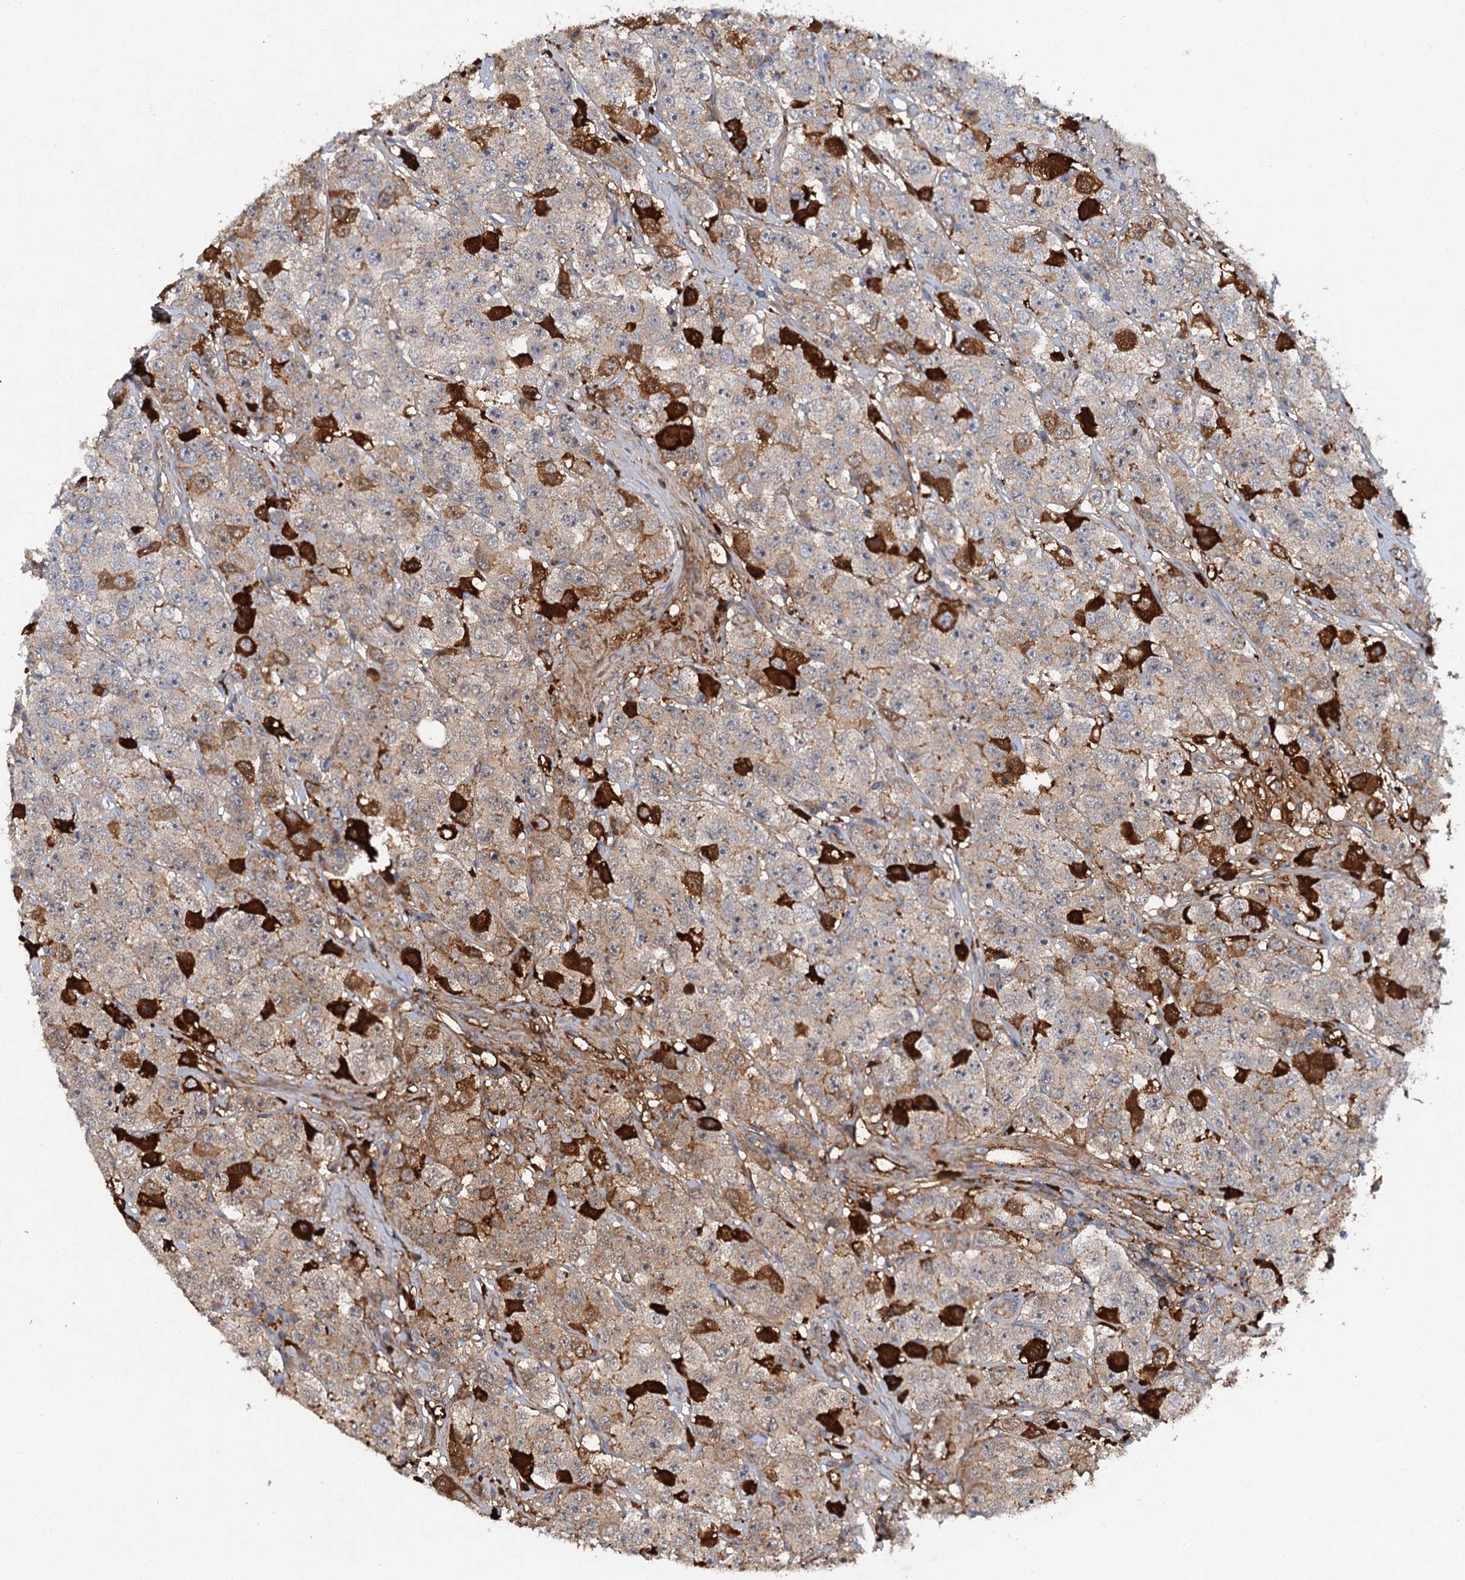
{"staining": {"intensity": "strong", "quantity": "<25%", "location": "cytoplasmic/membranous"}, "tissue": "testis cancer", "cell_type": "Tumor cells", "image_type": "cancer", "snomed": [{"axis": "morphology", "description": "Seminoma, NOS"}, {"axis": "topography", "description": "Testis"}], "caption": "A histopathology image of testis seminoma stained for a protein reveals strong cytoplasmic/membranous brown staining in tumor cells.", "gene": "CHRD", "patient": {"sex": "male", "age": 28}}